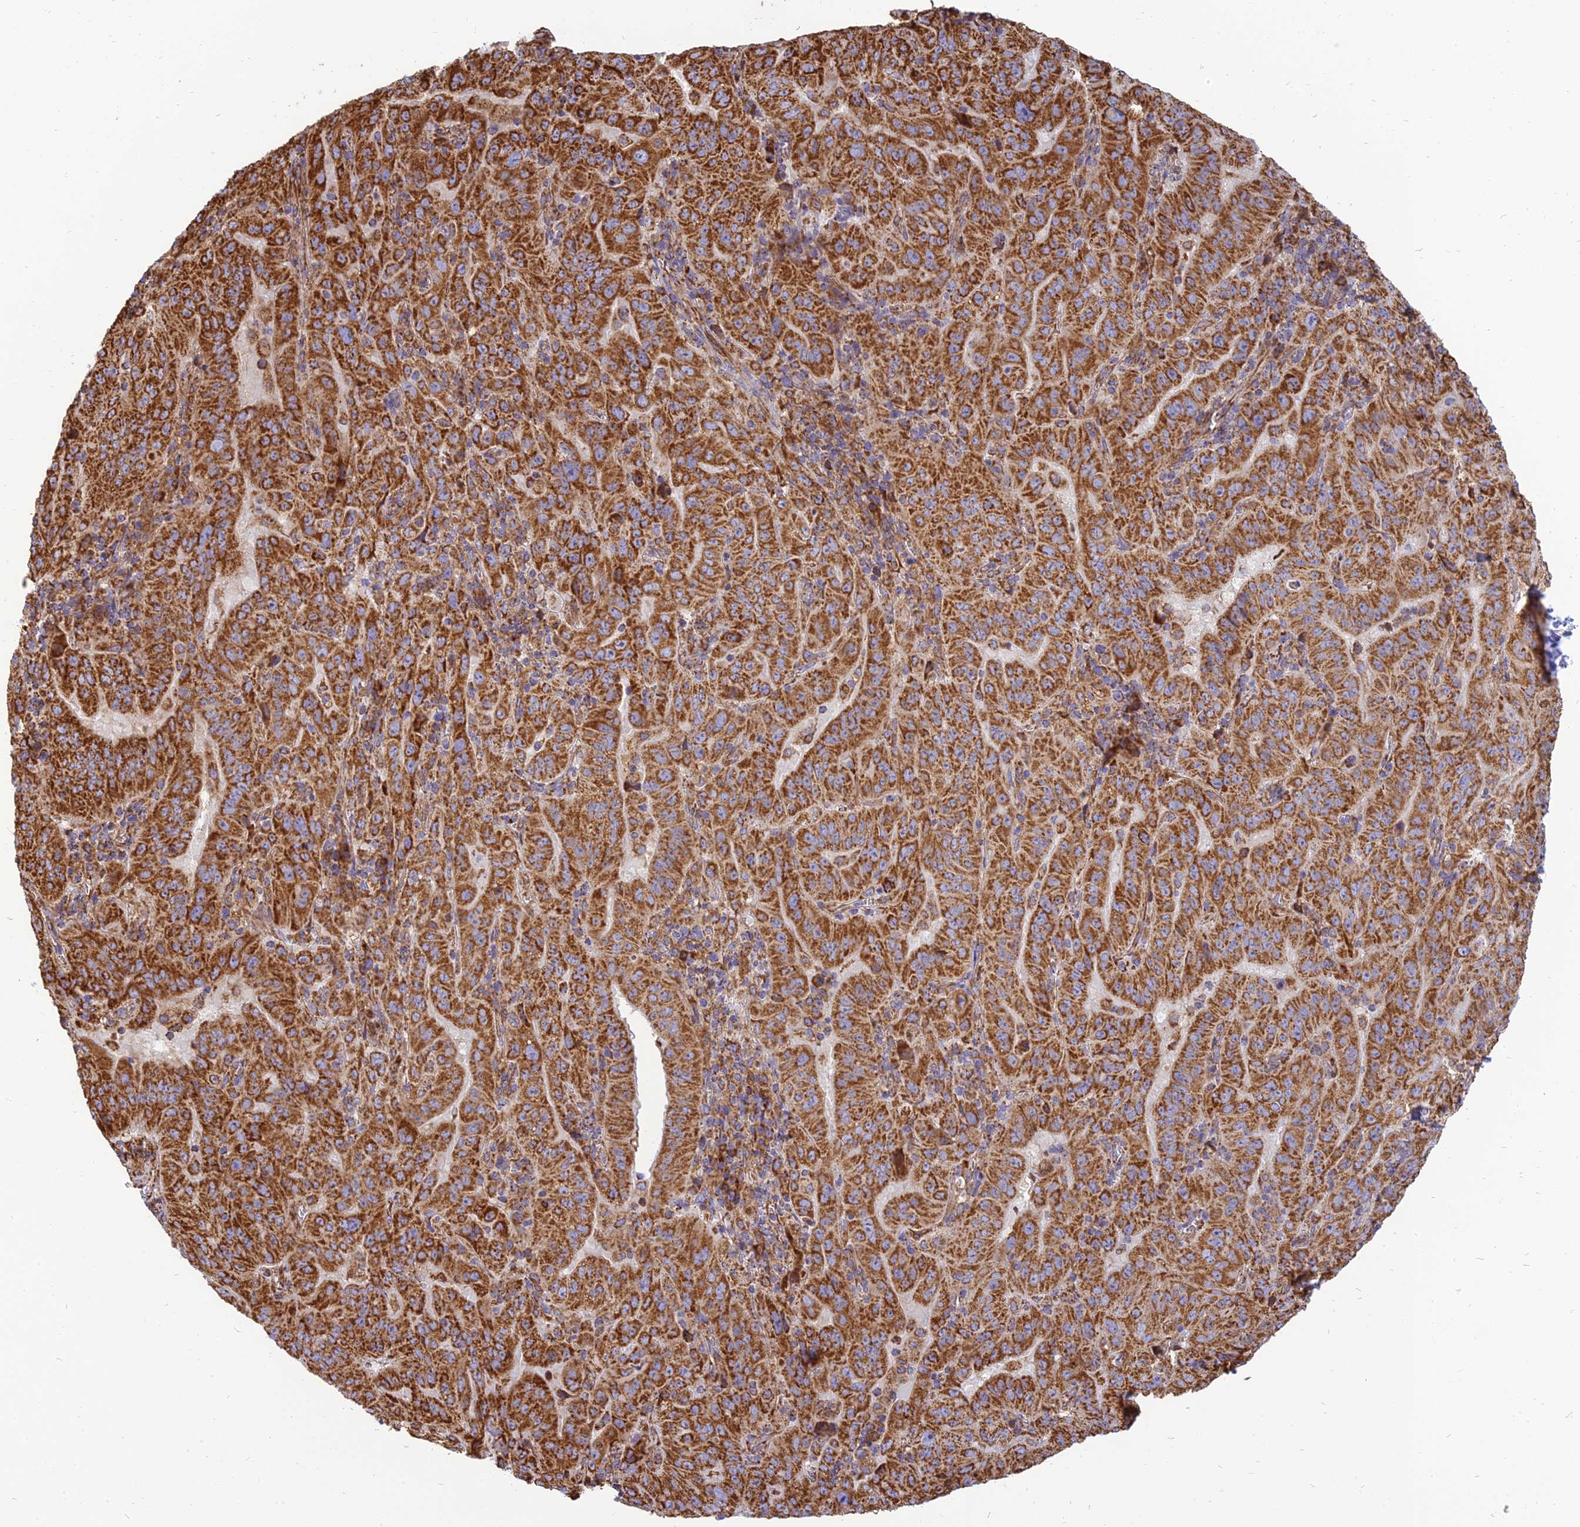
{"staining": {"intensity": "strong", "quantity": ">75%", "location": "cytoplasmic/membranous"}, "tissue": "pancreatic cancer", "cell_type": "Tumor cells", "image_type": "cancer", "snomed": [{"axis": "morphology", "description": "Adenocarcinoma, NOS"}, {"axis": "topography", "description": "Pancreas"}], "caption": "Immunohistochemistry photomicrograph of neoplastic tissue: human pancreatic adenocarcinoma stained using immunohistochemistry (IHC) shows high levels of strong protein expression localized specifically in the cytoplasmic/membranous of tumor cells, appearing as a cytoplasmic/membranous brown color.", "gene": "THUMPD2", "patient": {"sex": "male", "age": 63}}